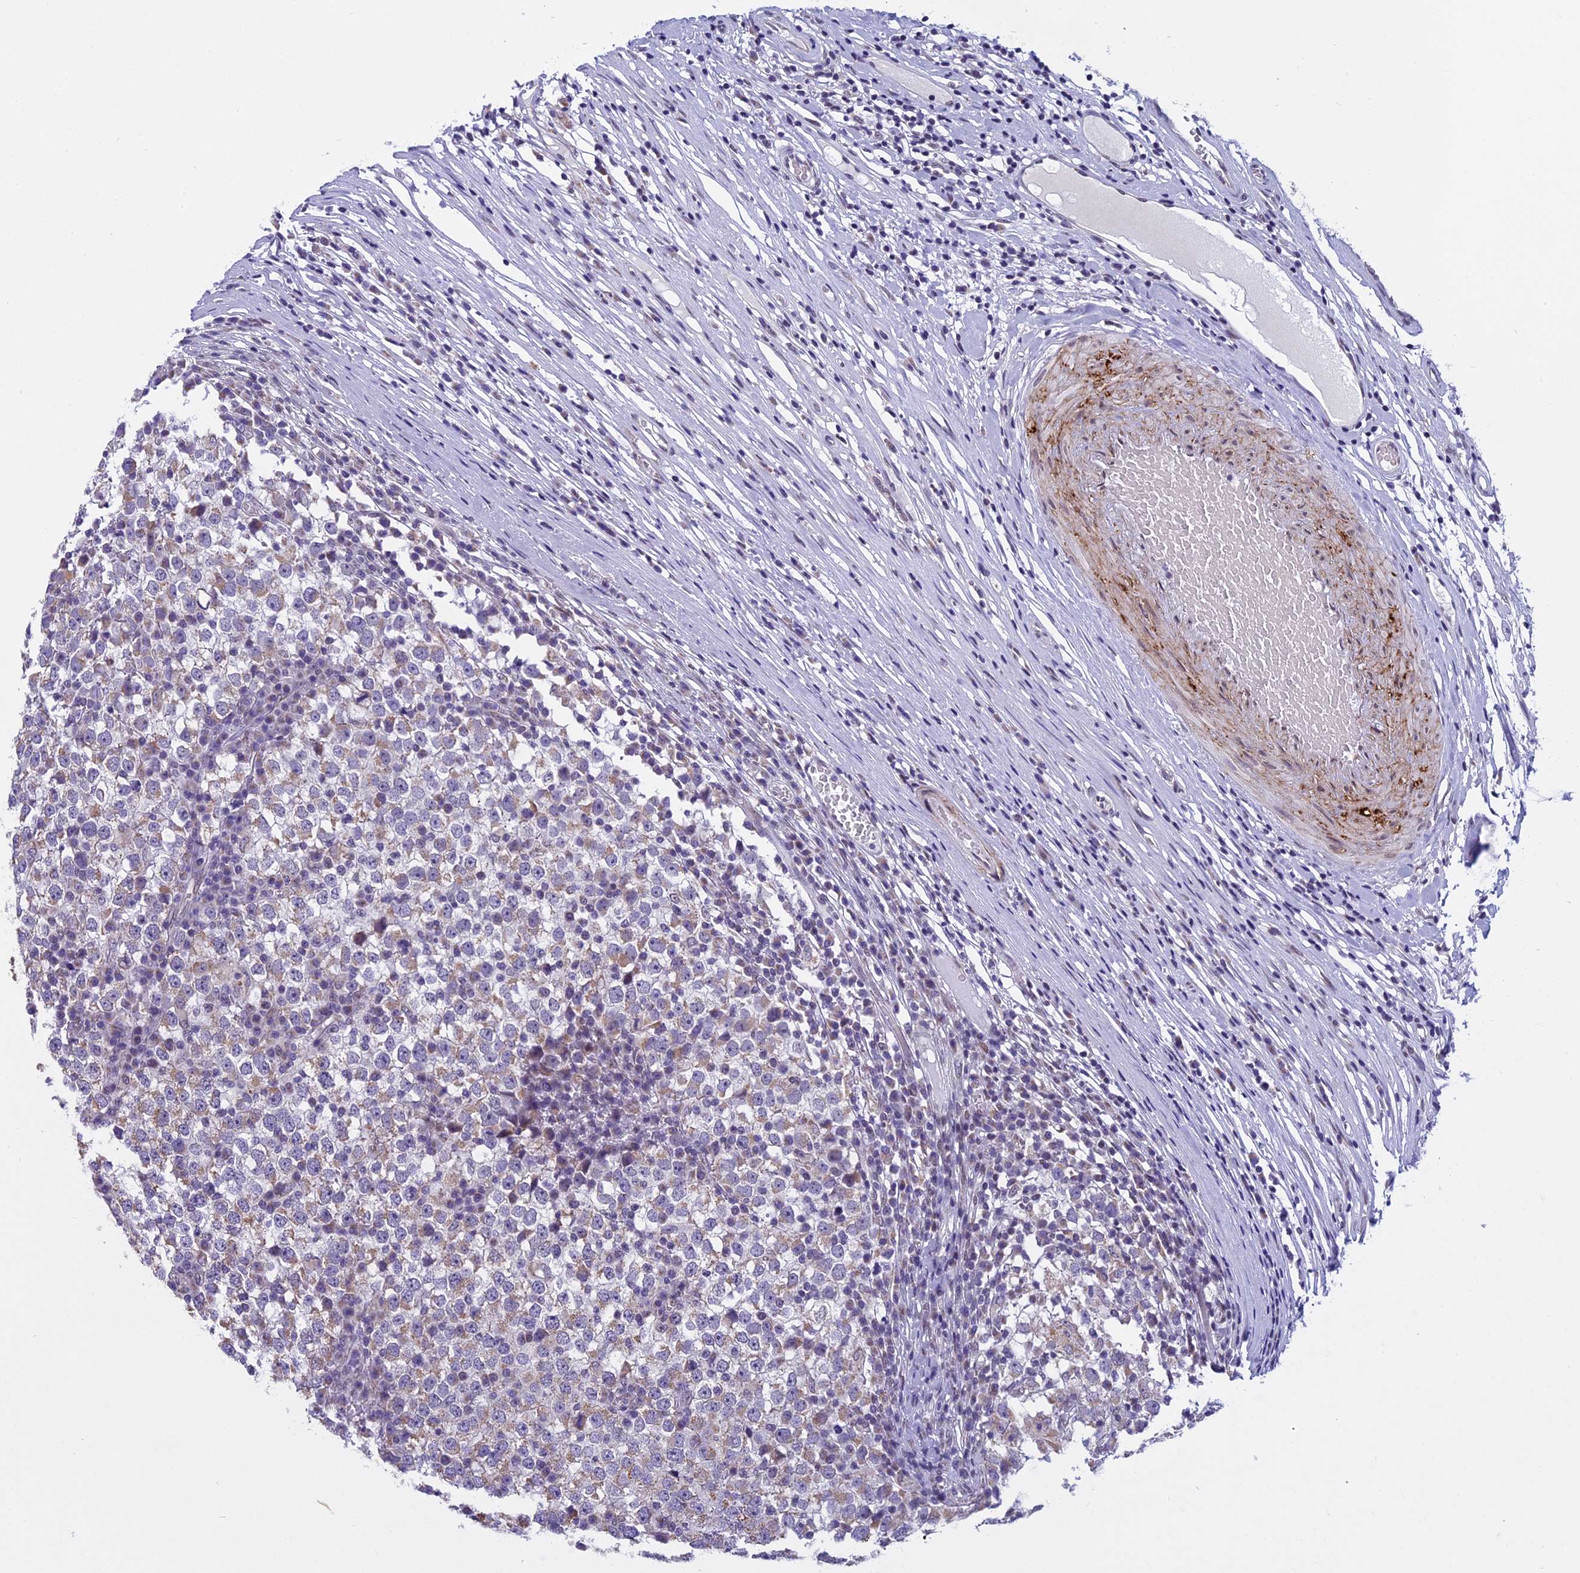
{"staining": {"intensity": "moderate", "quantity": ">75%", "location": "cytoplasmic/membranous"}, "tissue": "testis cancer", "cell_type": "Tumor cells", "image_type": "cancer", "snomed": [{"axis": "morphology", "description": "Seminoma, NOS"}, {"axis": "topography", "description": "Testis"}], "caption": "DAB (3,3'-diaminobenzidine) immunohistochemical staining of human testis cancer reveals moderate cytoplasmic/membranous protein expression in about >75% of tumor cells.", "gene": "ZNF317", "patient": {"sex": "male", "age": 65}}